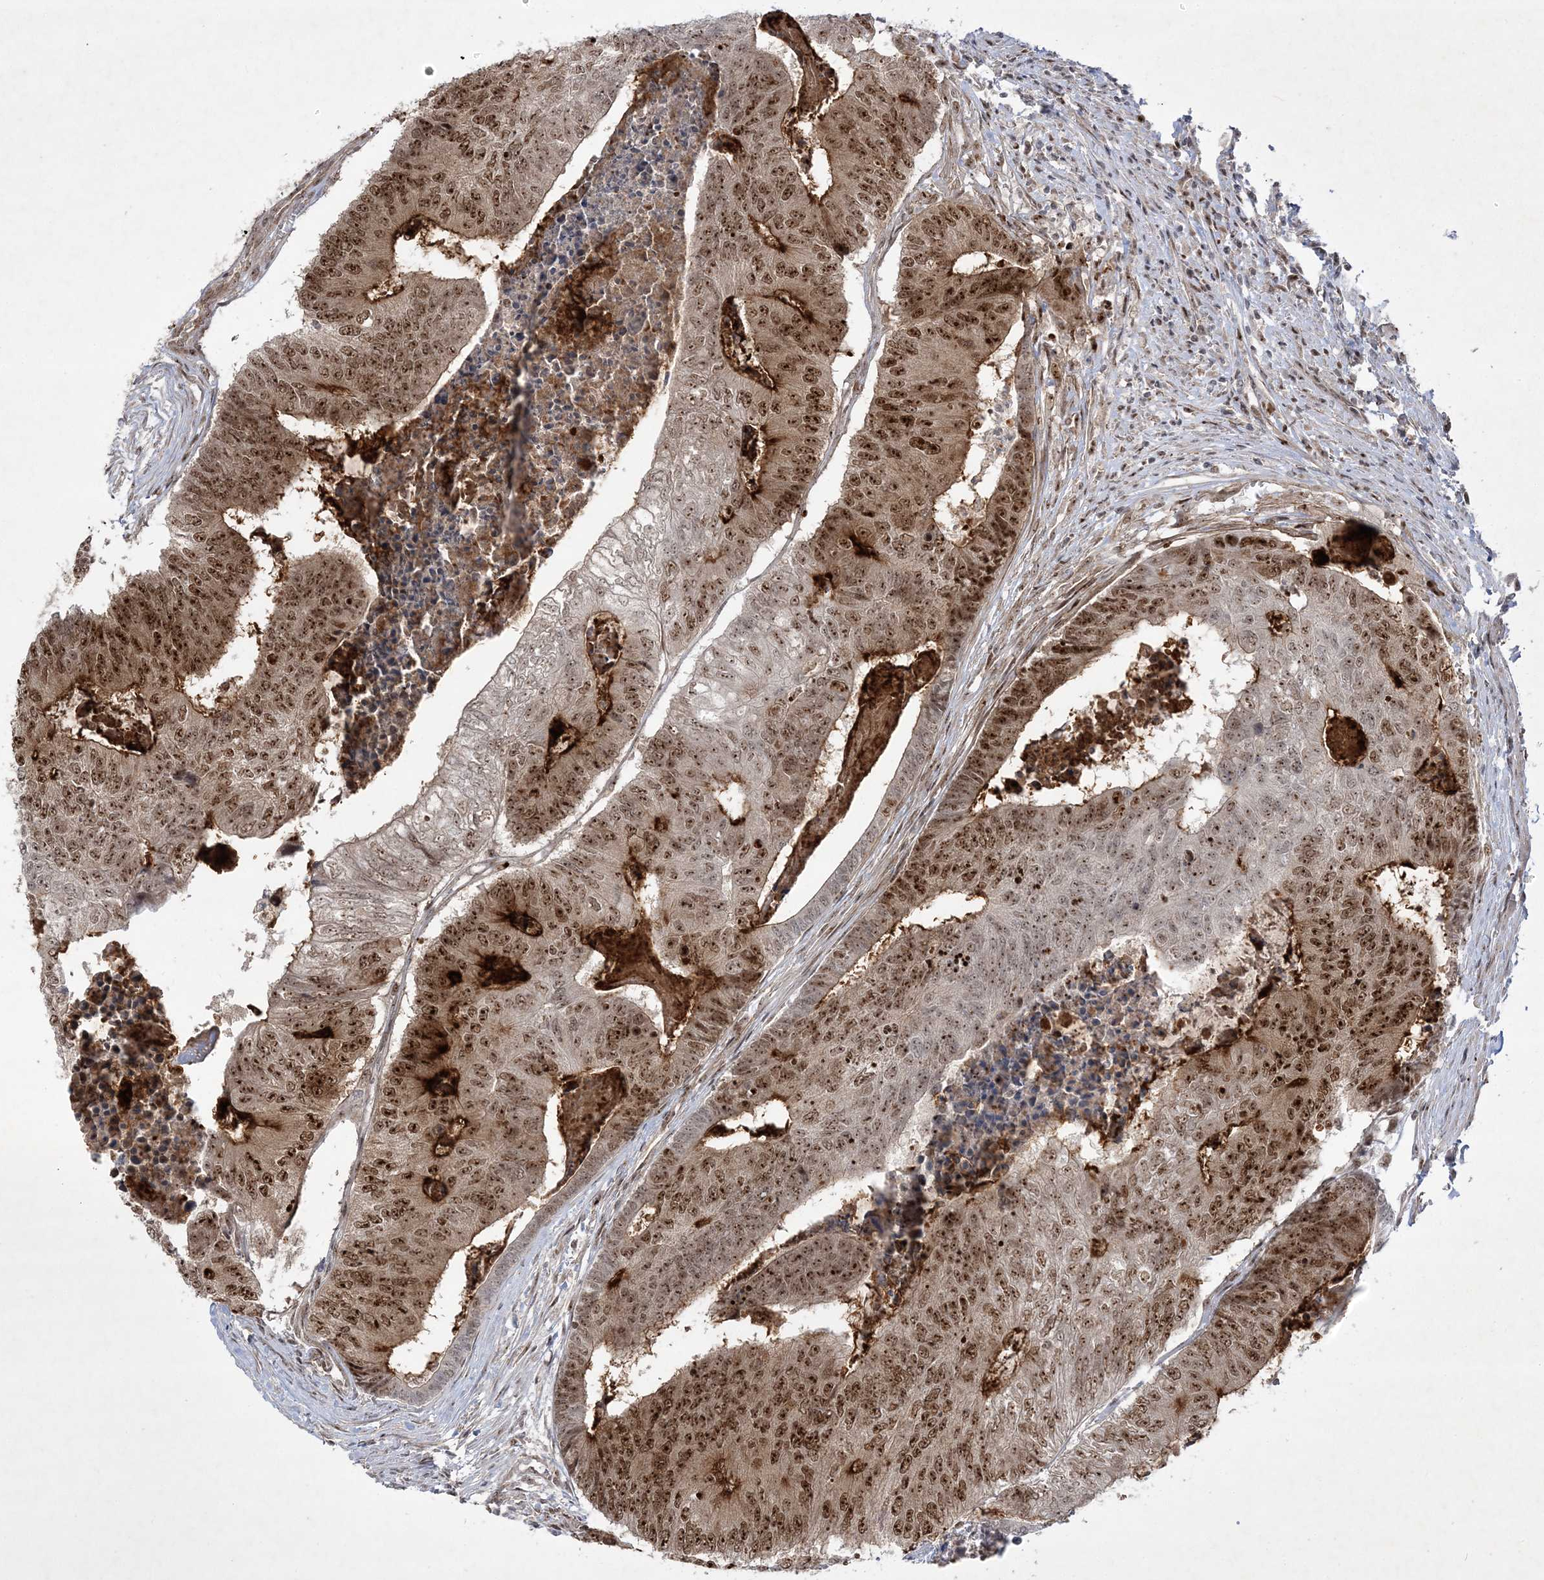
{"staining": {"intensity": "moderate", "quantity": ">75%", "location": "nuclear"}, "tissue": "colorectal cancer", "cell_type": "Tumor cells", "image_type": "cancer", "snomed": [{"axis": "morphology", "description": "Adenocarcinoma, NOS"}, {"axis": "topography", "description": "Colon"}], "caption": "Colorectal cancer stained with a brown dye exhibits moderate nuclear positive expression in about >75% of tumor cells.", "gene": "NPM3", "patient": {"sex": "female", "age": 67}}